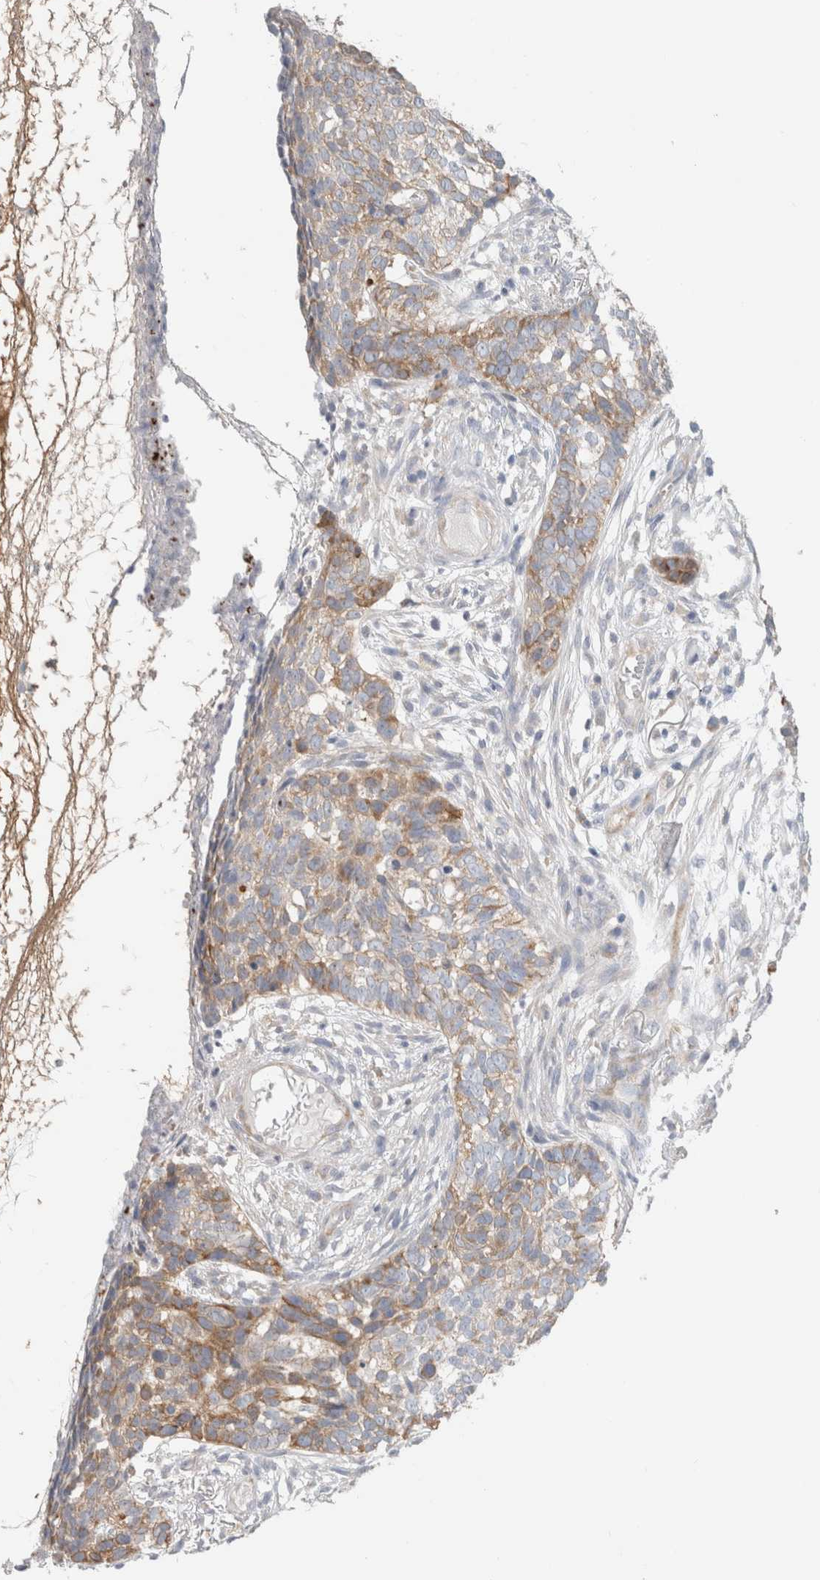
{"staining": {"intensity": "moderate", "quantity": "25%-75%", "location": "cytoplasmic/membranous"}, "tissue": "skin cancer", "cell_type": "Tumor cells", "image_type": "cancer", "snomed": [{"axis": "morphology", "description": "Basal cell carcinoma"}, {"axis": "topography", "description": "Skin"}], "caption": "IHC photomicrograph of human skin cancer stained for a protein (brown), which exhibits medium levels of moderate cytoplasmic/membranous positivity in approximately 25%-75% of tumor cells.", "gene": "ZNF23", "patient": {"sex": "male", "age": 85}}